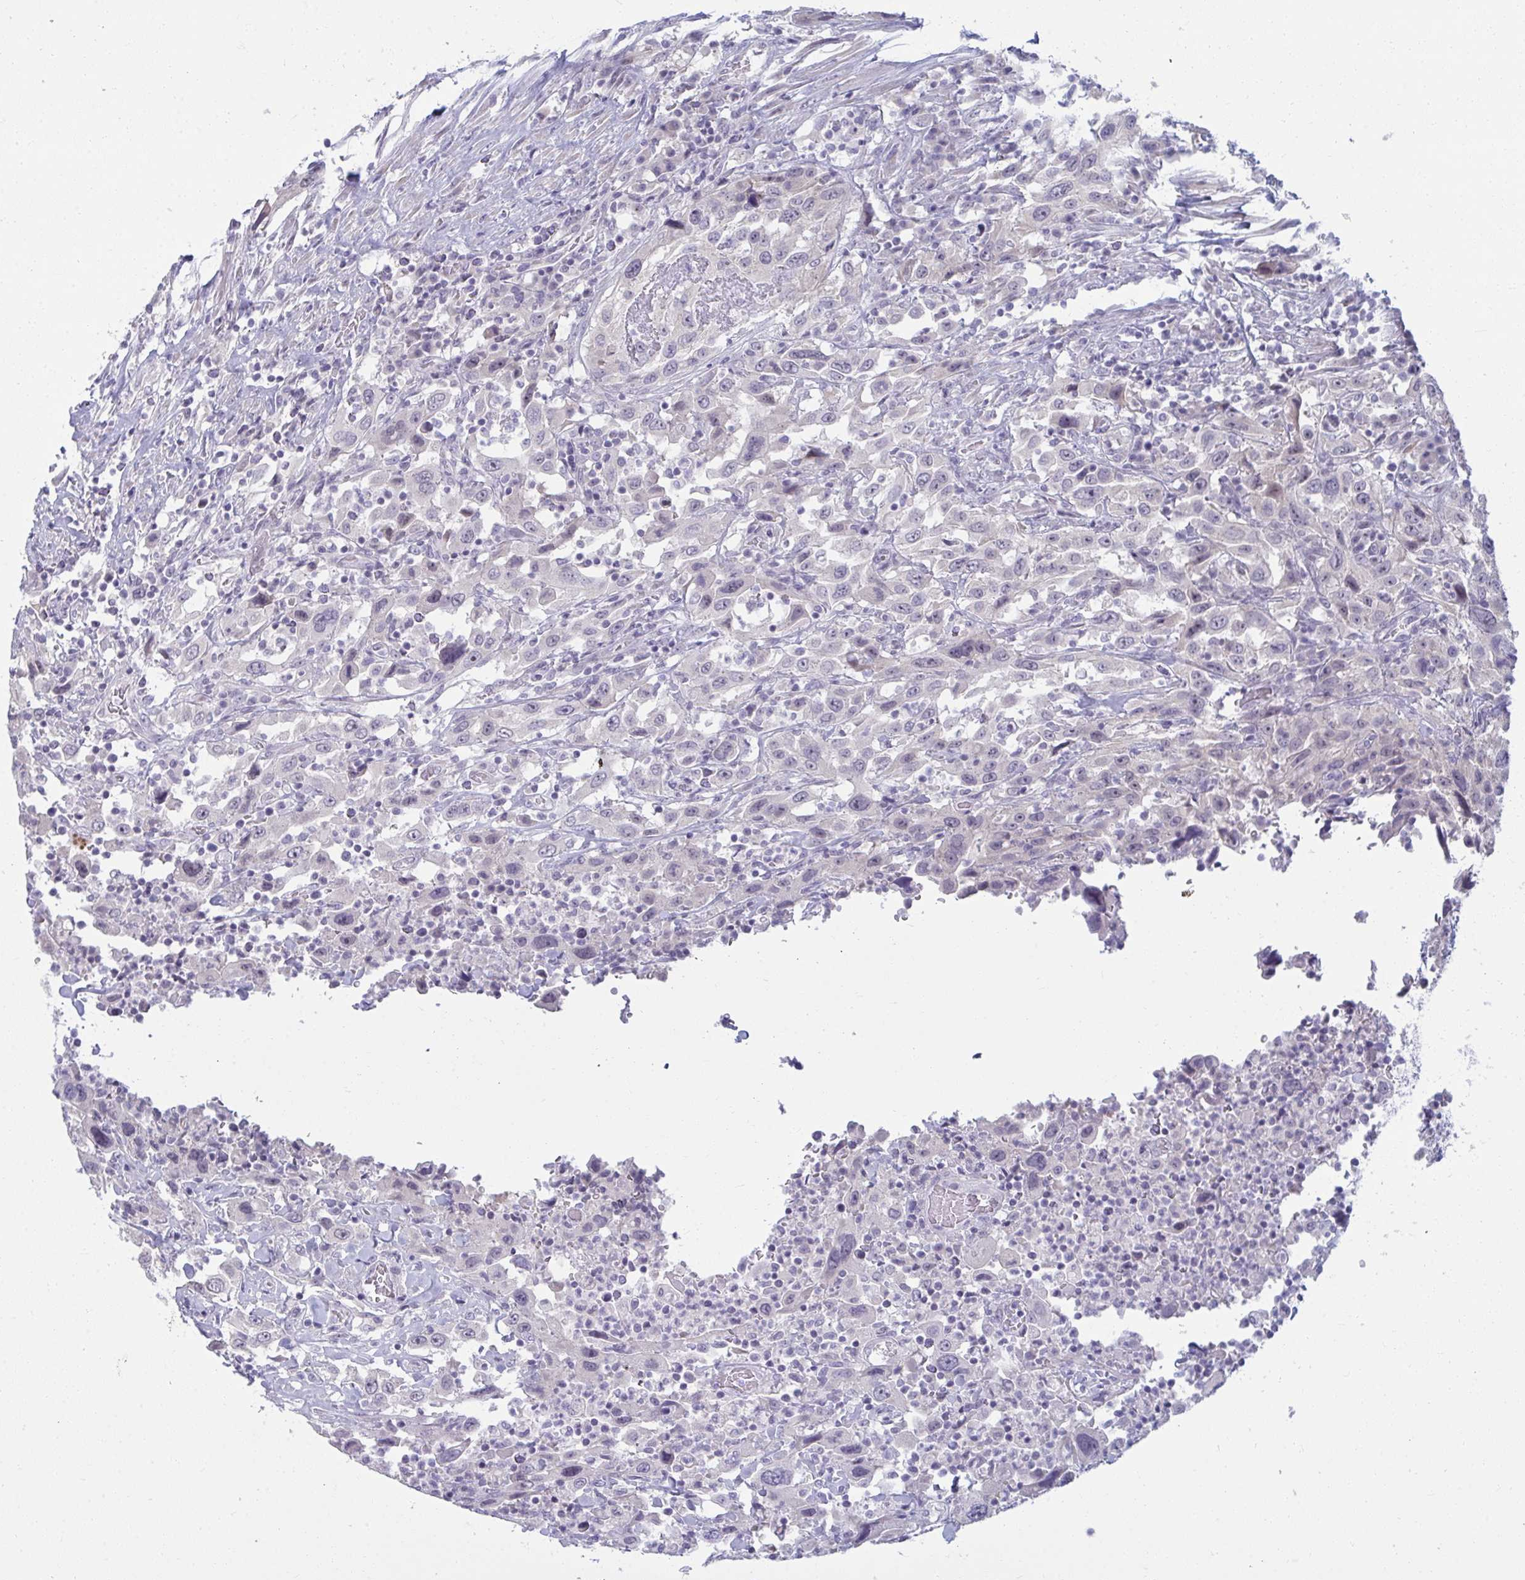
{"staining": {"intensity": "negative", "quantity": "none", "location": "none"}, "tissue": "urothelial cancer", "cell_type": "Tumor cells", "image_type": "cancer", "snomed": [{"axis": "morphology", "description": "Urothelial carcinoma, High grade"}, {"axis": "topography", "description": "Urinary bladder"}], "caption": "DAB immunohistochemical staining of urothelial cancer reveals no significant staining in tumor cells.", "gene": "RNASEH1", "patient": {"sex": "male", "age": 61}}